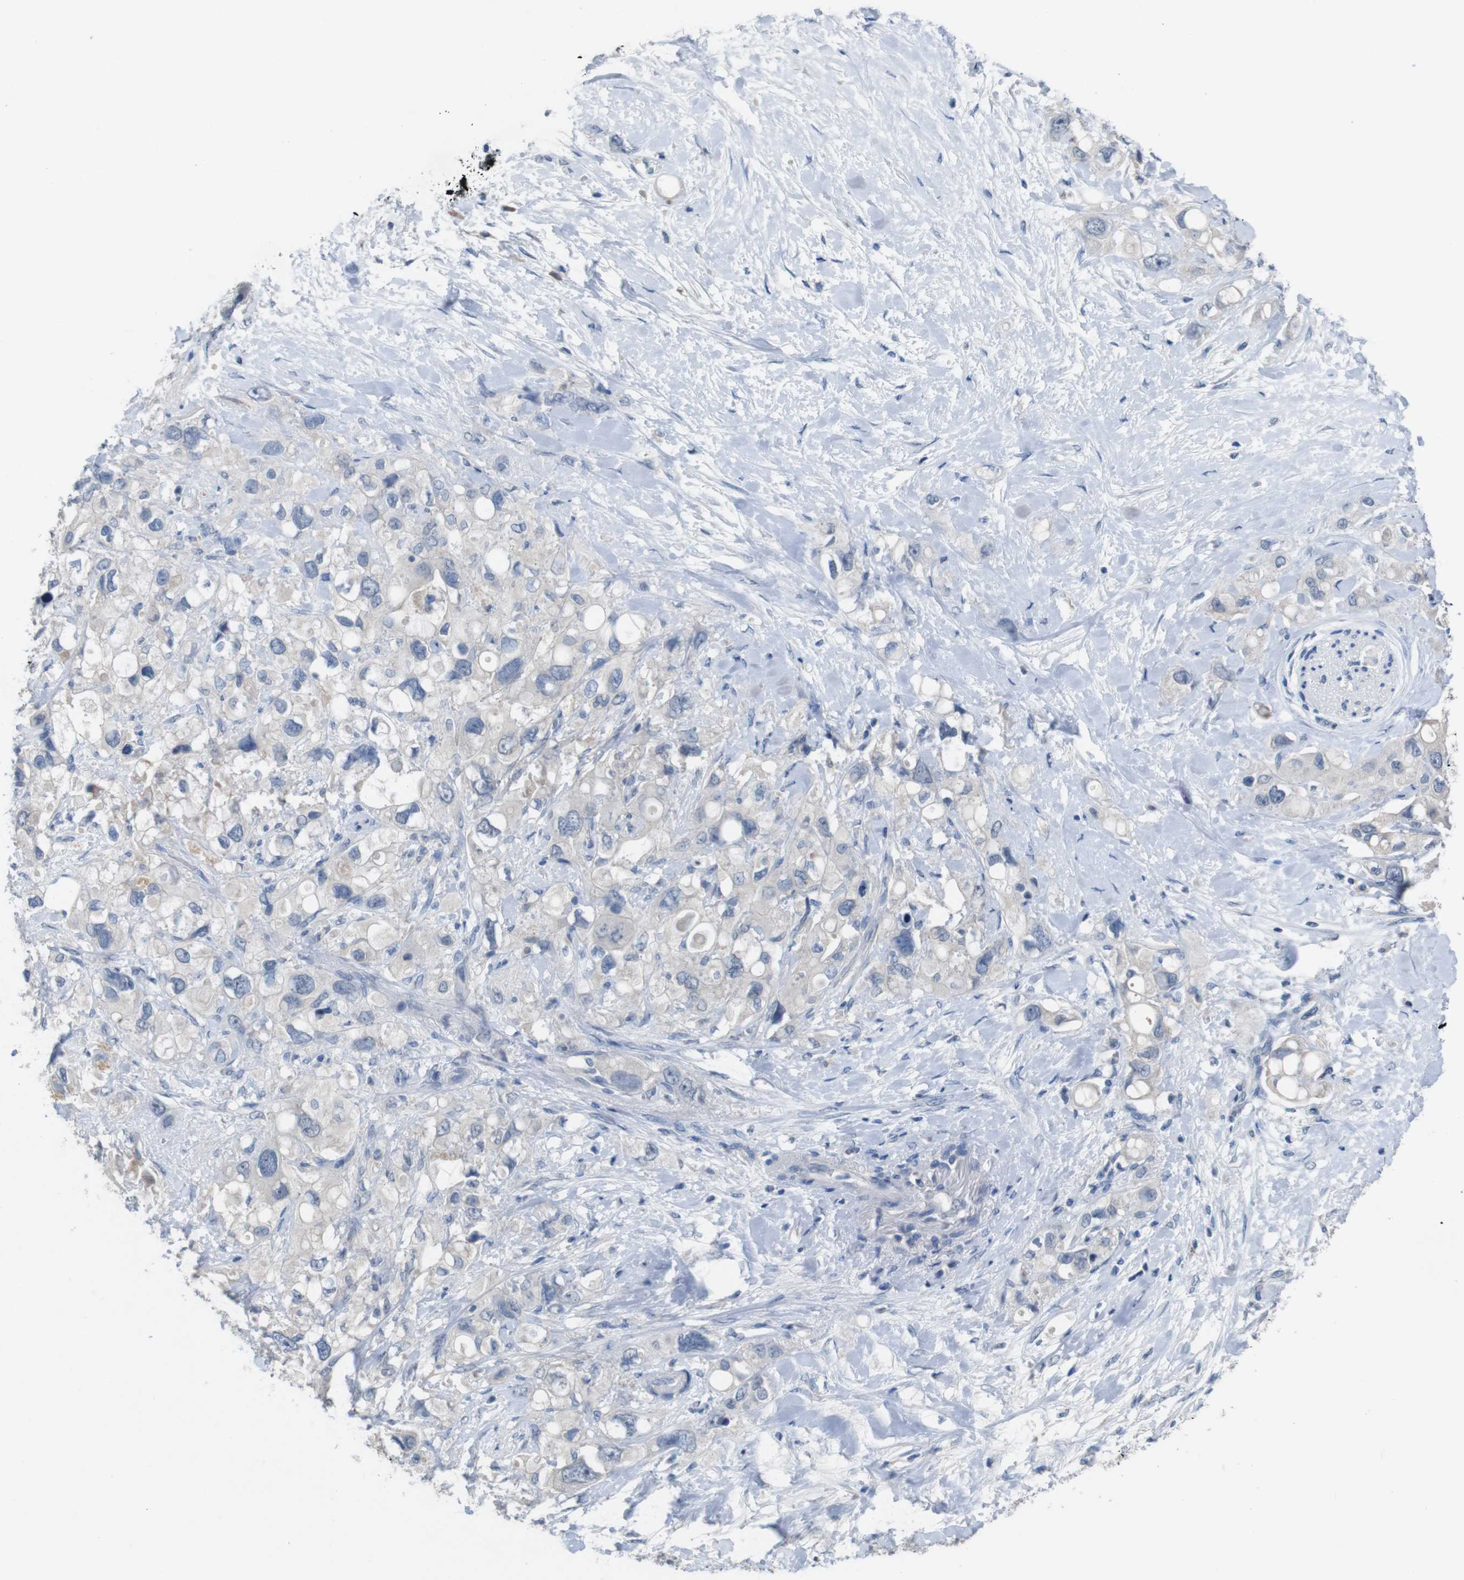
{"staining": {"intensity": "negative", "quantity": "none", "location": "none"}, "tissue": "pancreatic cancer", "cell_type": "Tumor cells", "image_type": "cancer", "snomed": [{"axis": "morphology", "description": "Adenocarcinoma, NOS"}, {"axis": "topography", "description": "Pancreas"}], "caption": "An immunohistochemistry histopathology image of adenocarcinoma (pancreatic) is shown. There is no staining in tumor cells of adenocarcinoma (pancreatic).", "gene": "SLC2A8", "patient": {"sex": "female", "age": 56}}